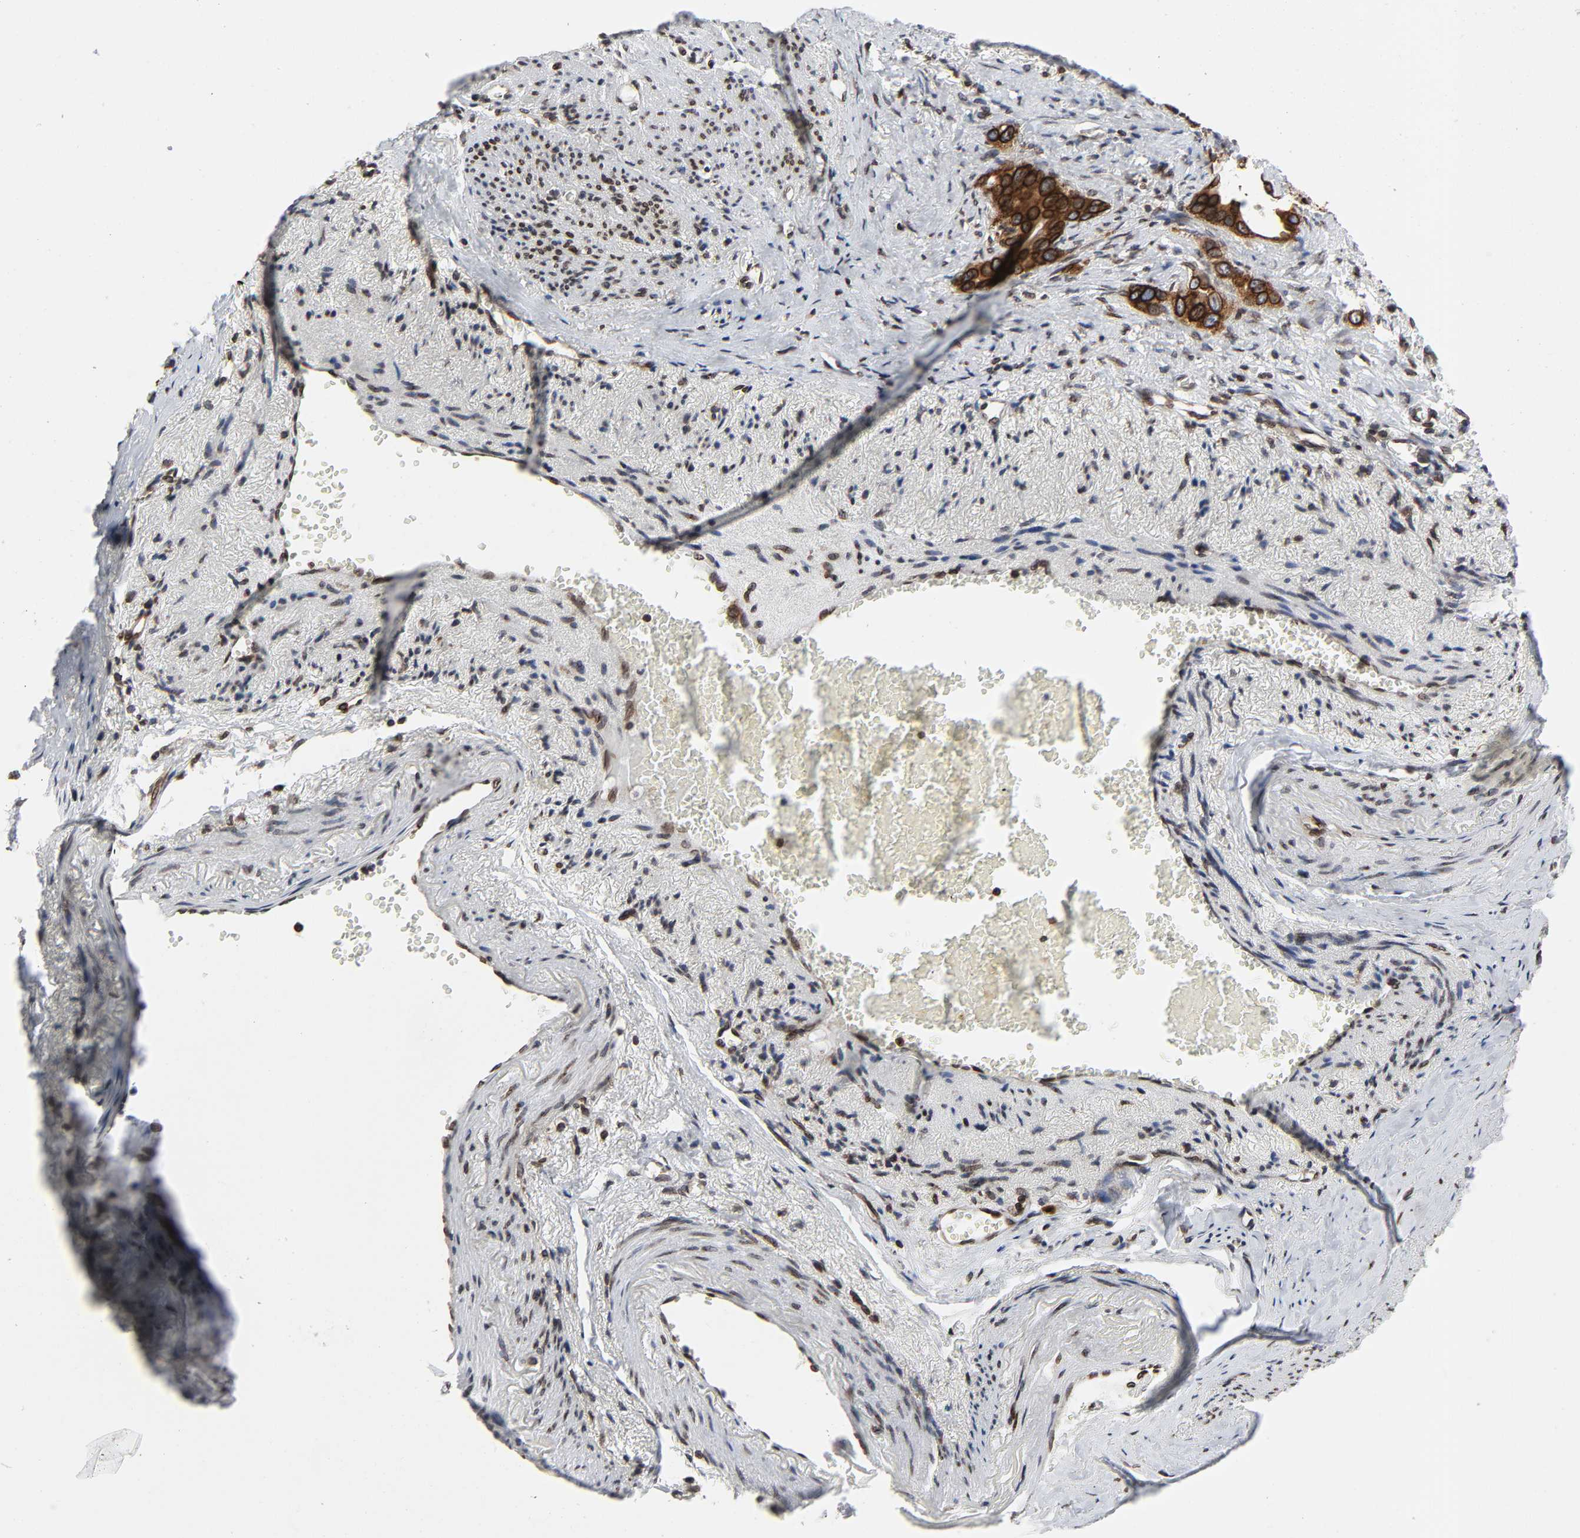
{"staining": {"intensity": "strong", "quantity": ">75%", "location": "cytoplasmic/membranous,nuclear"}, "tissue": "stomach cancer", "cell_type": "Tumor cells", "image_type": "cancer", "snomed": [{"axis": "morphology", "description": "Adenocarcinoma, NOS"}, {"axis": "topography", "description": "Stomach"}], "caption": "Stomach cancer (adenocarcinoma) stained with DAB immunohistochemistry (IHC) shows high levels of strong cytoplasmic/membranous and nuclear staining in about >75% of tumor cells.", "gene": "RANGAP1", "patient": {"sex": "female", "age": 75}}